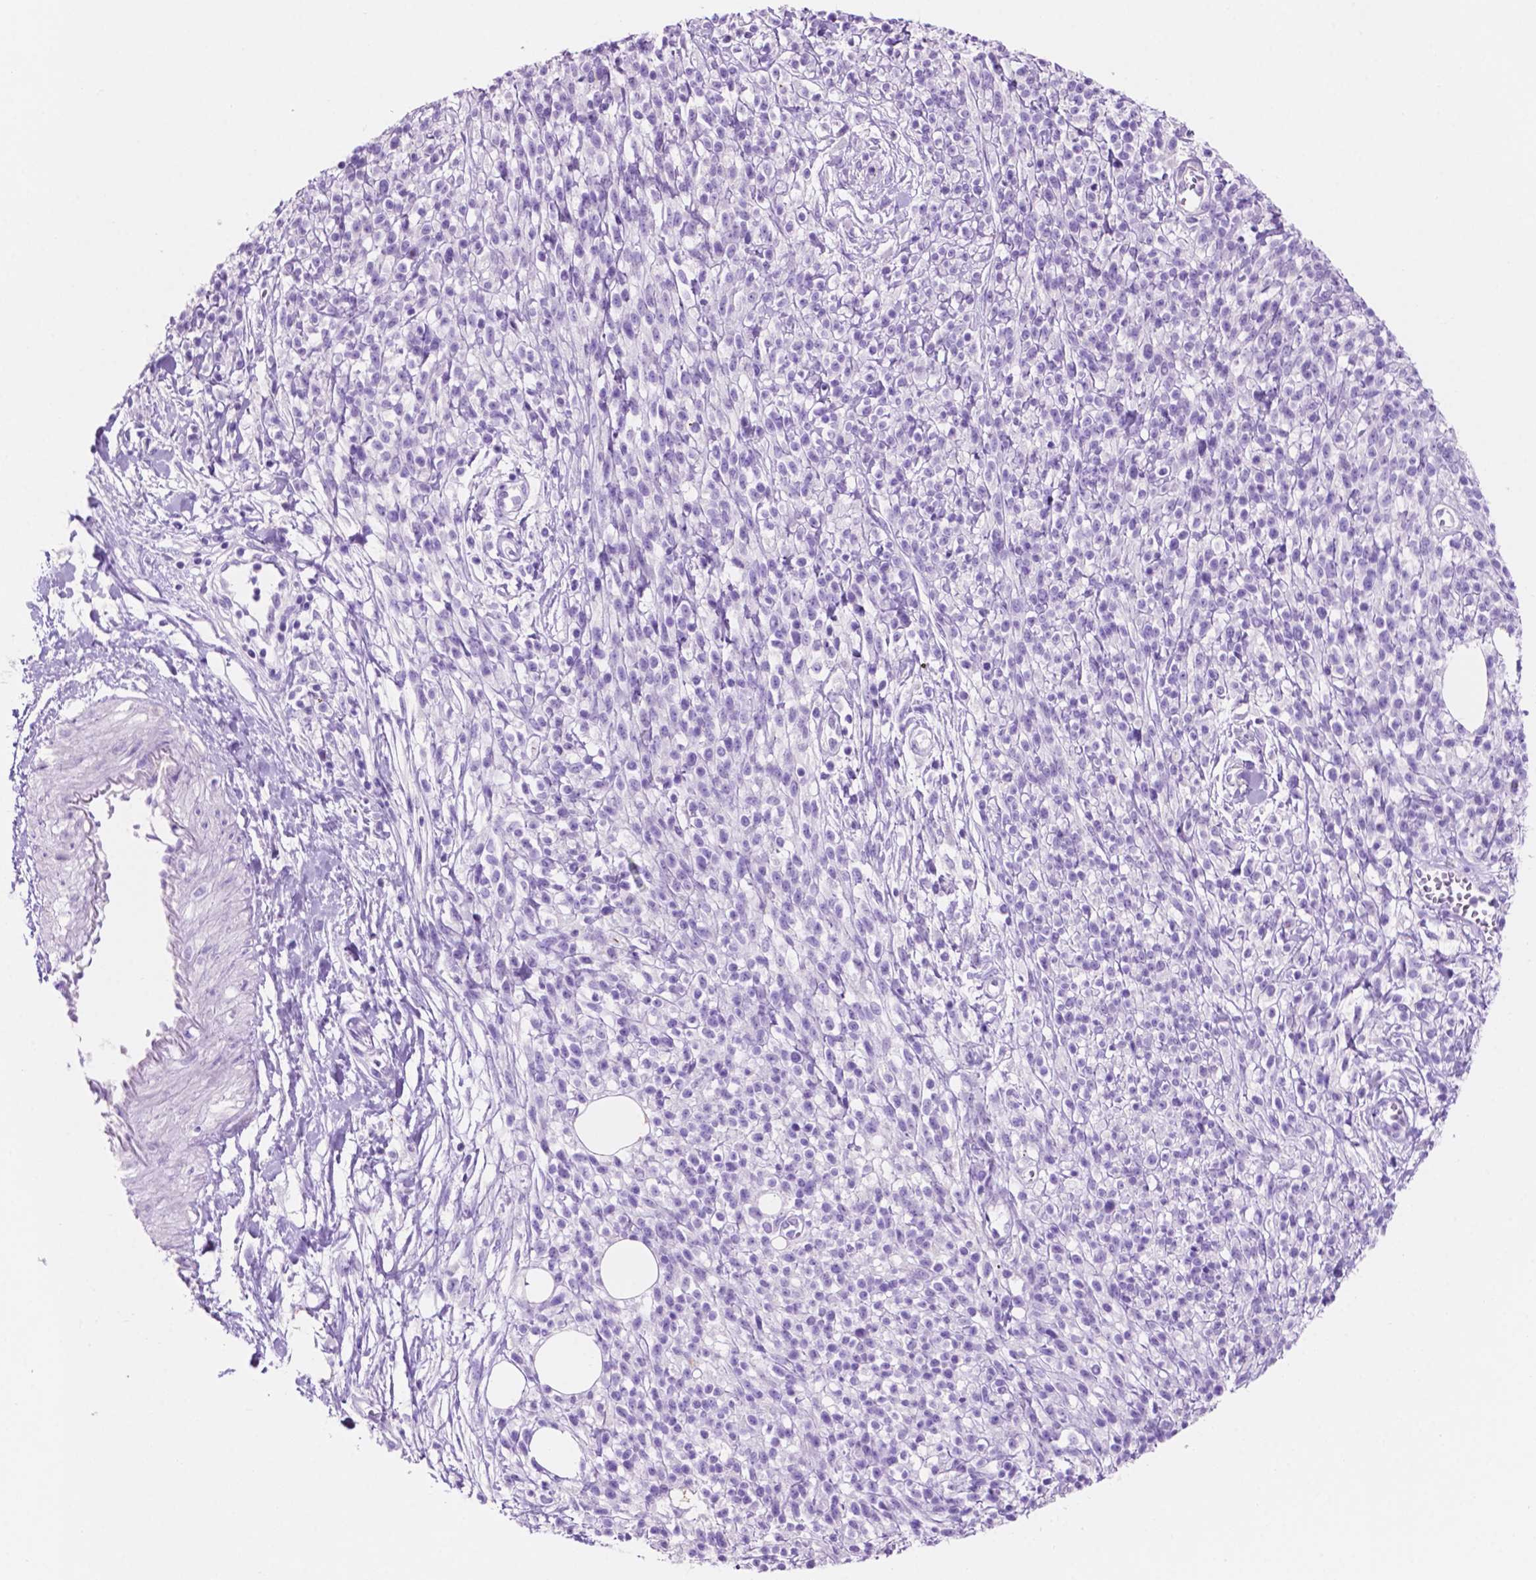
{"staining": {"intensity": "negative", "quantity": "none", "location": "none"}, "tissue": "melanoma", "cell_type": "Tumor cells", "image_type": "cancer", "snomed": [{"axis": "morphology", "description": "Malignant melanoma, NOS"}, {"axis": "topography", "description": "Skin"}, {"axis": "topography", "description": "Skin of trunk"}], "caption": "DAB (3,3'-diaminobenzidine) immunohistochemical staining of human melanoma reveals no significant positivity in tumor cells.", "gene": "IGFN1", "patient": {"sex": "male", "age": 74}}